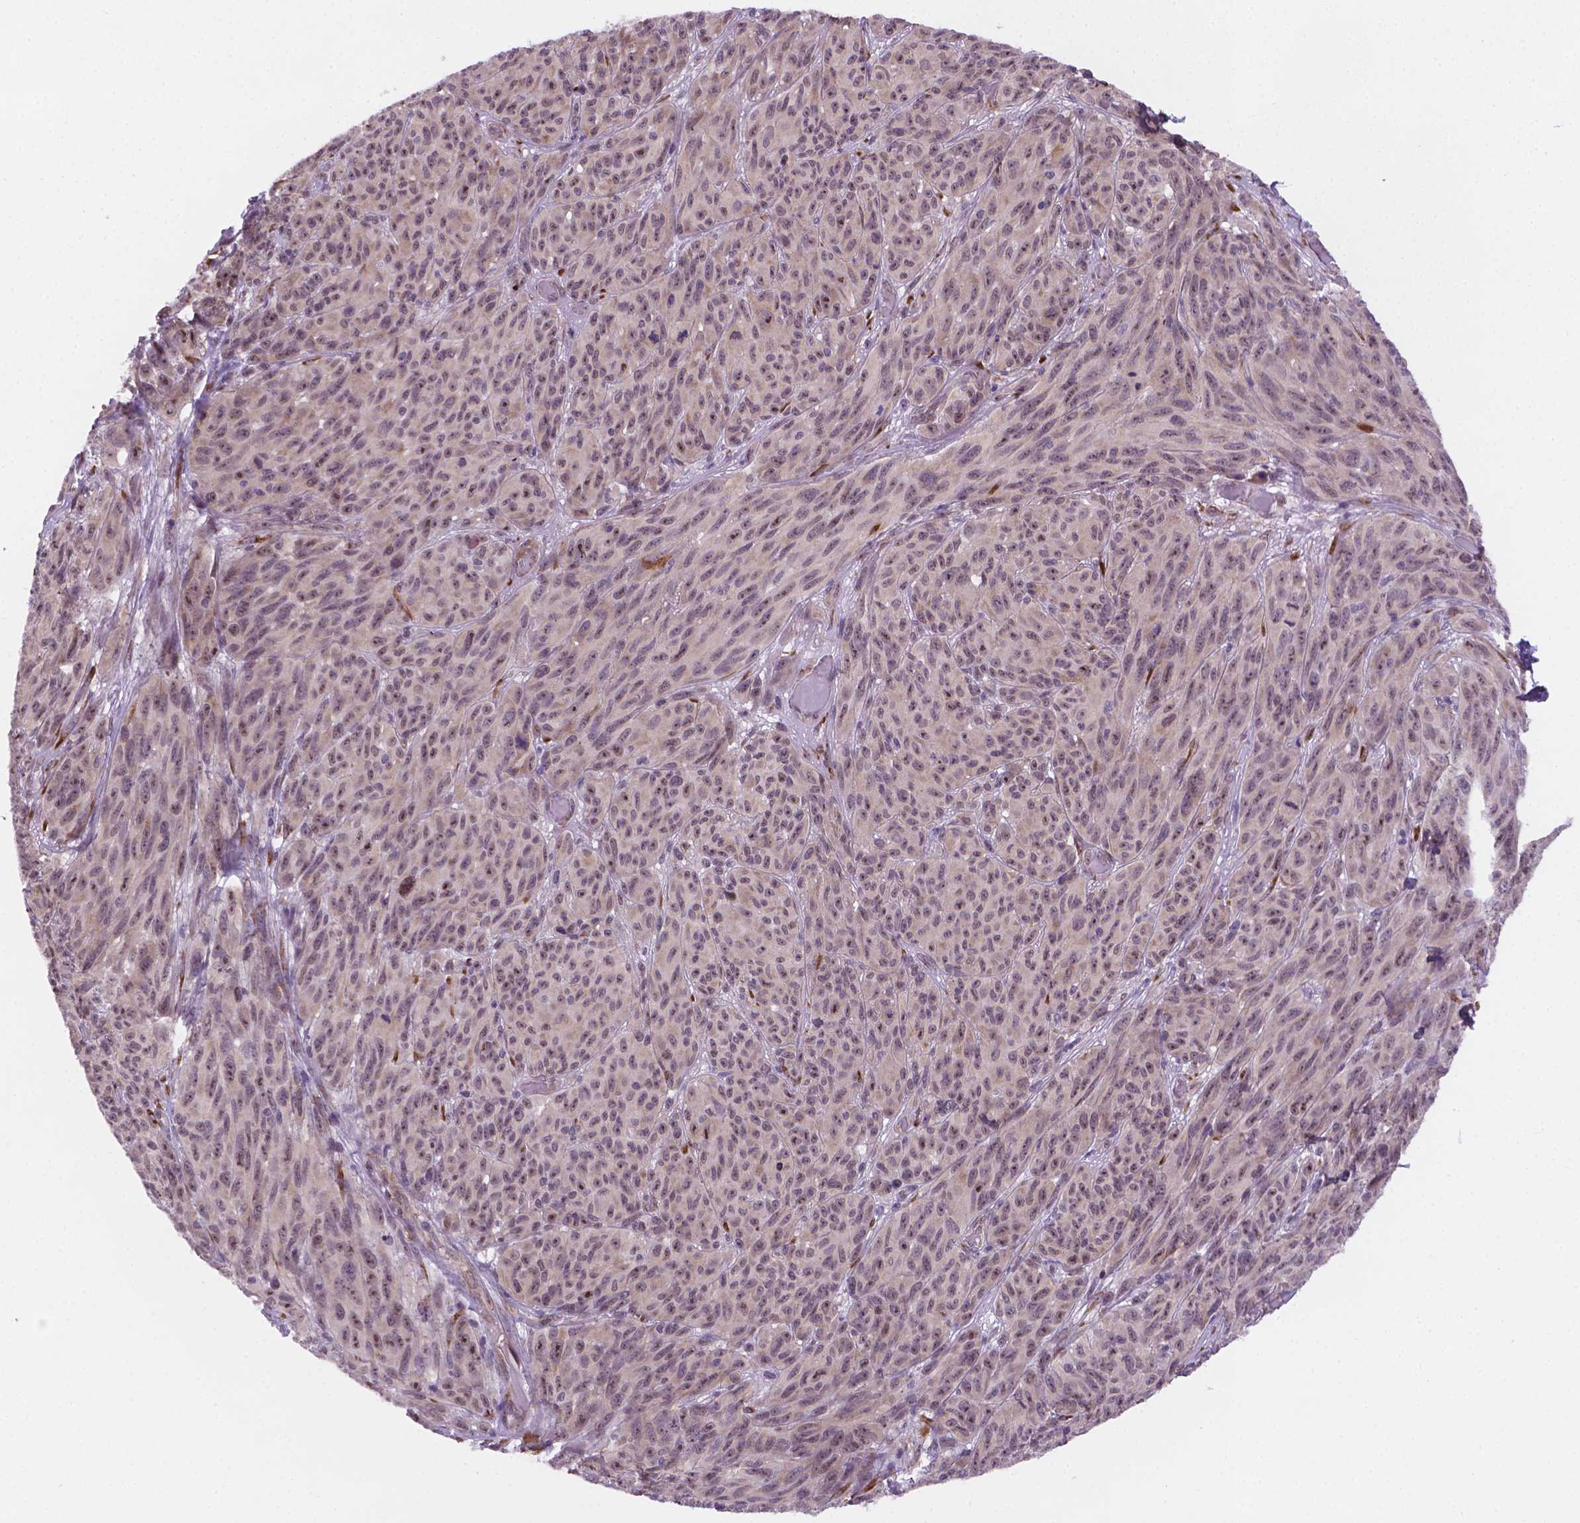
{"staining": {"intensity": "weak", "quantity": ">75%", "location": "nuclear"}, "tissue": "melanoma", "cell_type": "Tumor cells", "image_type": "cancer", "snomed": [{"axis": "morphology", "description": "Malignant melanoma, NOS"}, {"axis": "topography", "description": "Vulva, labia, clitoris and Bartholin´s gland, NO"}], "caption": "IHC image of neoplastic tissue: human melanoma stained using immunohistochemistry (IHC) displays low levels of weak protein expression localized specifically in the nuclear of tumor cells, appearing as a nuclear brown color.", "gene": "FNIP1", "patient": {"sex": "female", "age": 75}}